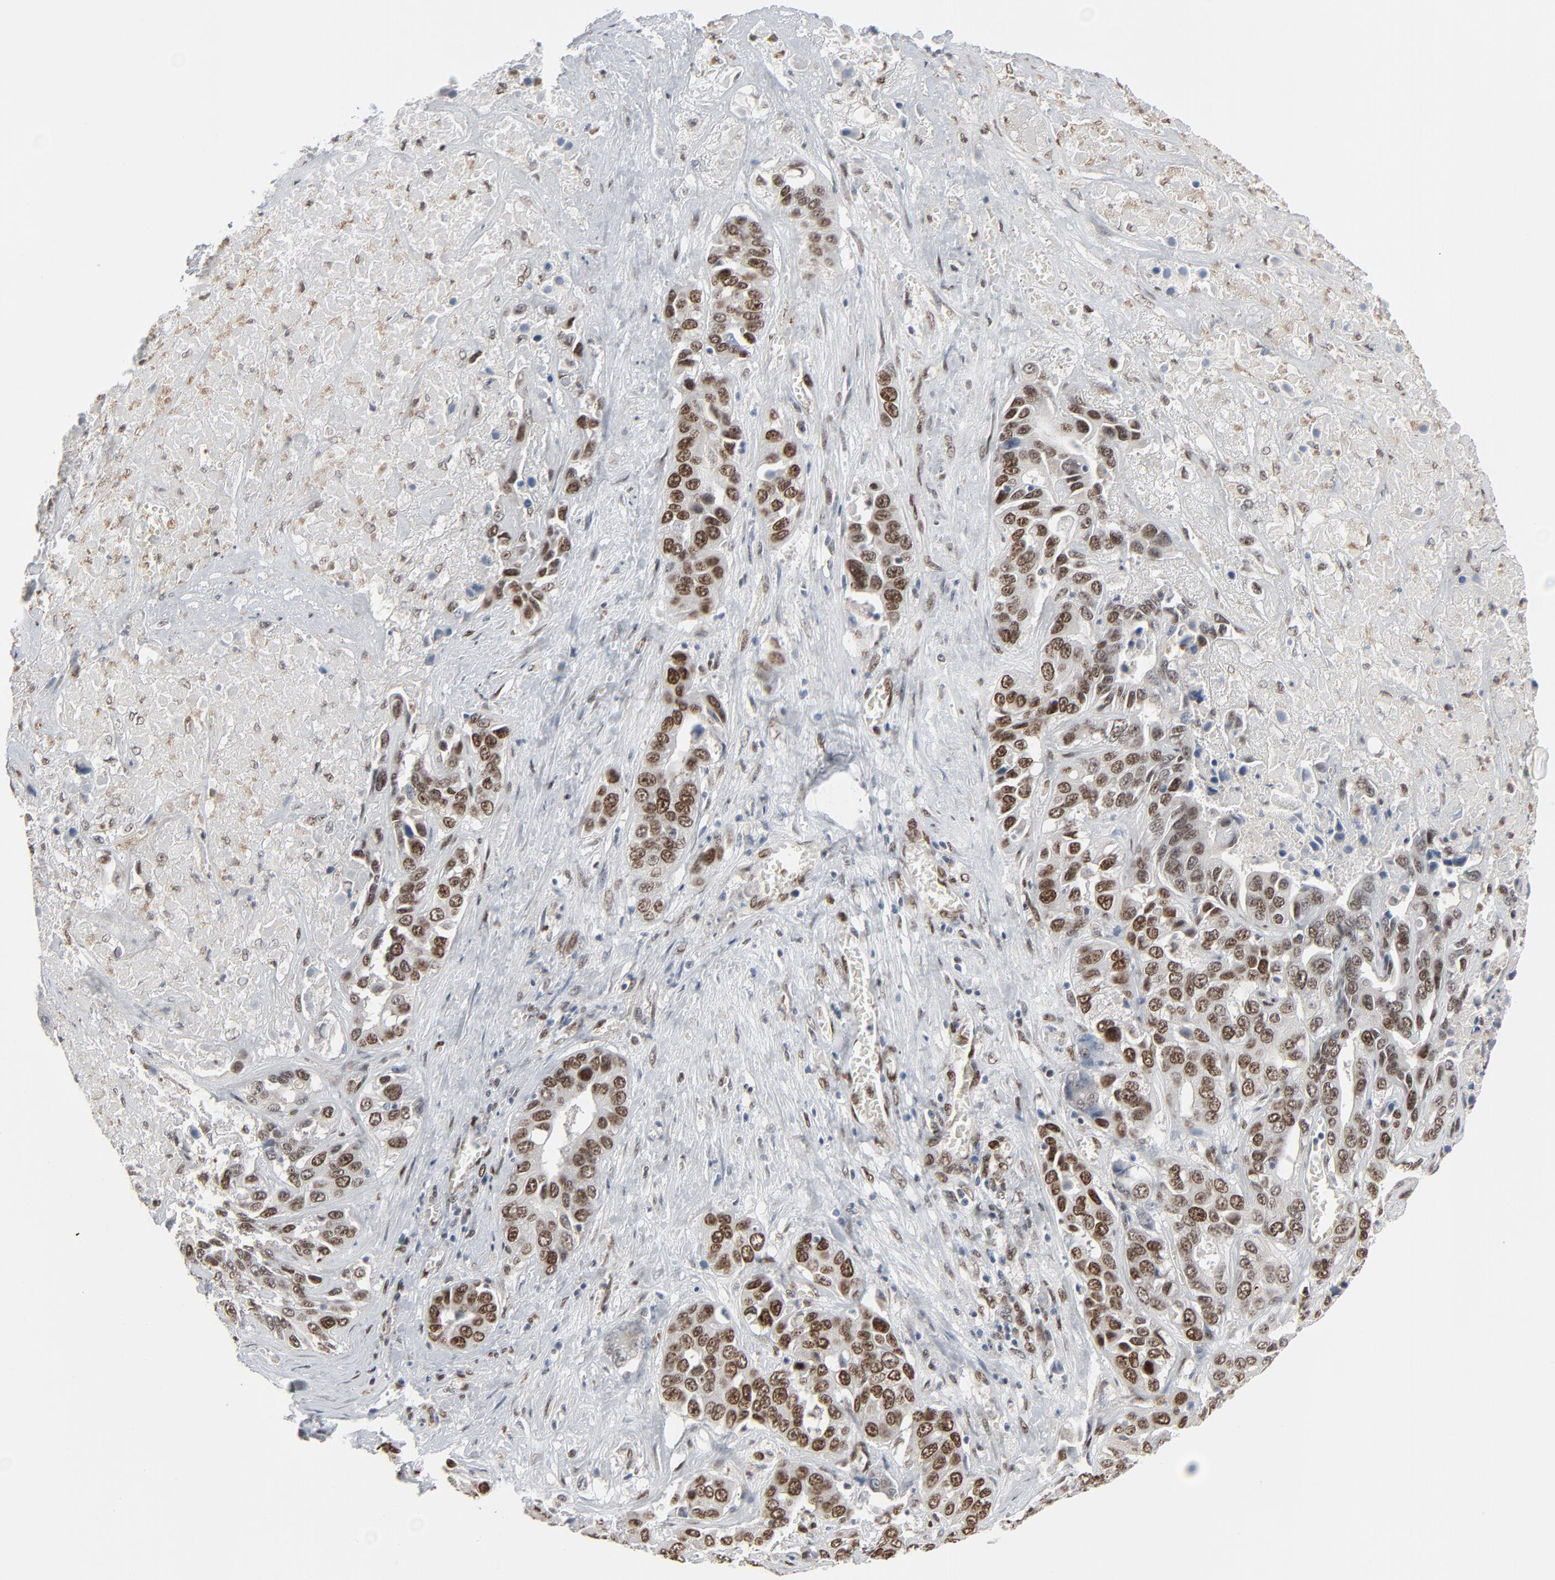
{"staining": {"intensity": "strong", "quantity": ">75%", "location": "nuclear"}, "tissue": "liver cancer", "cell_type": "Tumor cells", "image_type": "cancer", "snomed": [{"axis": "morphology", "description": "Cholangiocarcinoma"}, {"axis": "topography", "description": "Liver"}], "caption": "Liver cancer (cholangiocarcinoma) stained for a protein (brown) displays strong nuclear positive staining in about >75% of tumor cells.", "gene": "CUX1", "patient": {"sex": "female", "age": 52}}